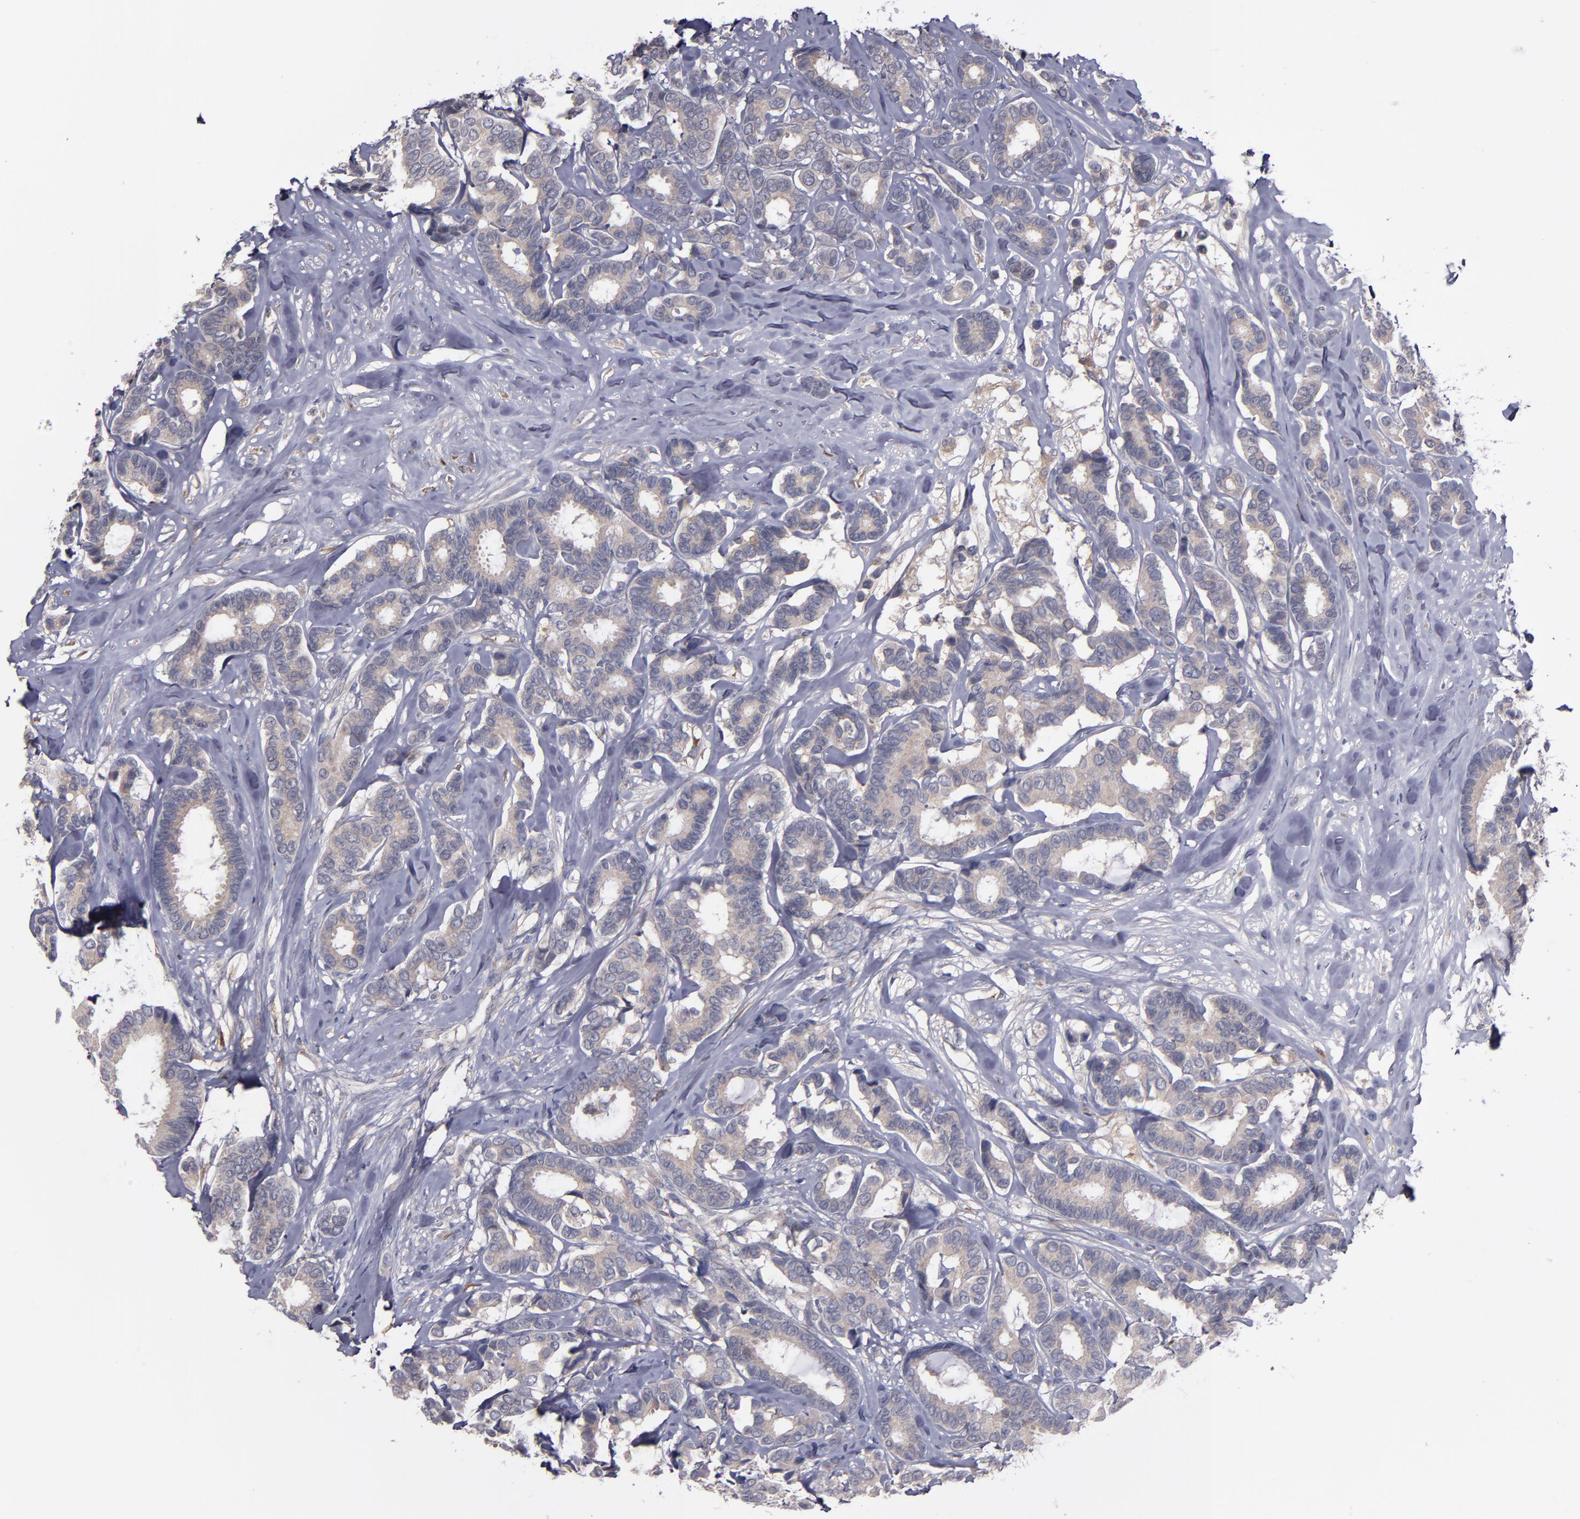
{"staining": {"intensity": "weak", "quantity": ">75%", "location": "cytoplasmic/membranous"}, "tissue": "breast cancer", "cell_type": "Tumor cells", "image_type": "cancer", "snomed": [{"axis": "morphology", "description": "Duct carcinoma"}, {"axis": "topography", "description": "Breast"}], "caption": "Immunohistochemistry (IHC) of breast cancer (invasive ductal carcinoma) reveals low levels of weak cytoplasmic/membranous positivity in about >75% of tumor cells.", "gene": "MMP11", "patient": {"sex": "female", "age": 87}}